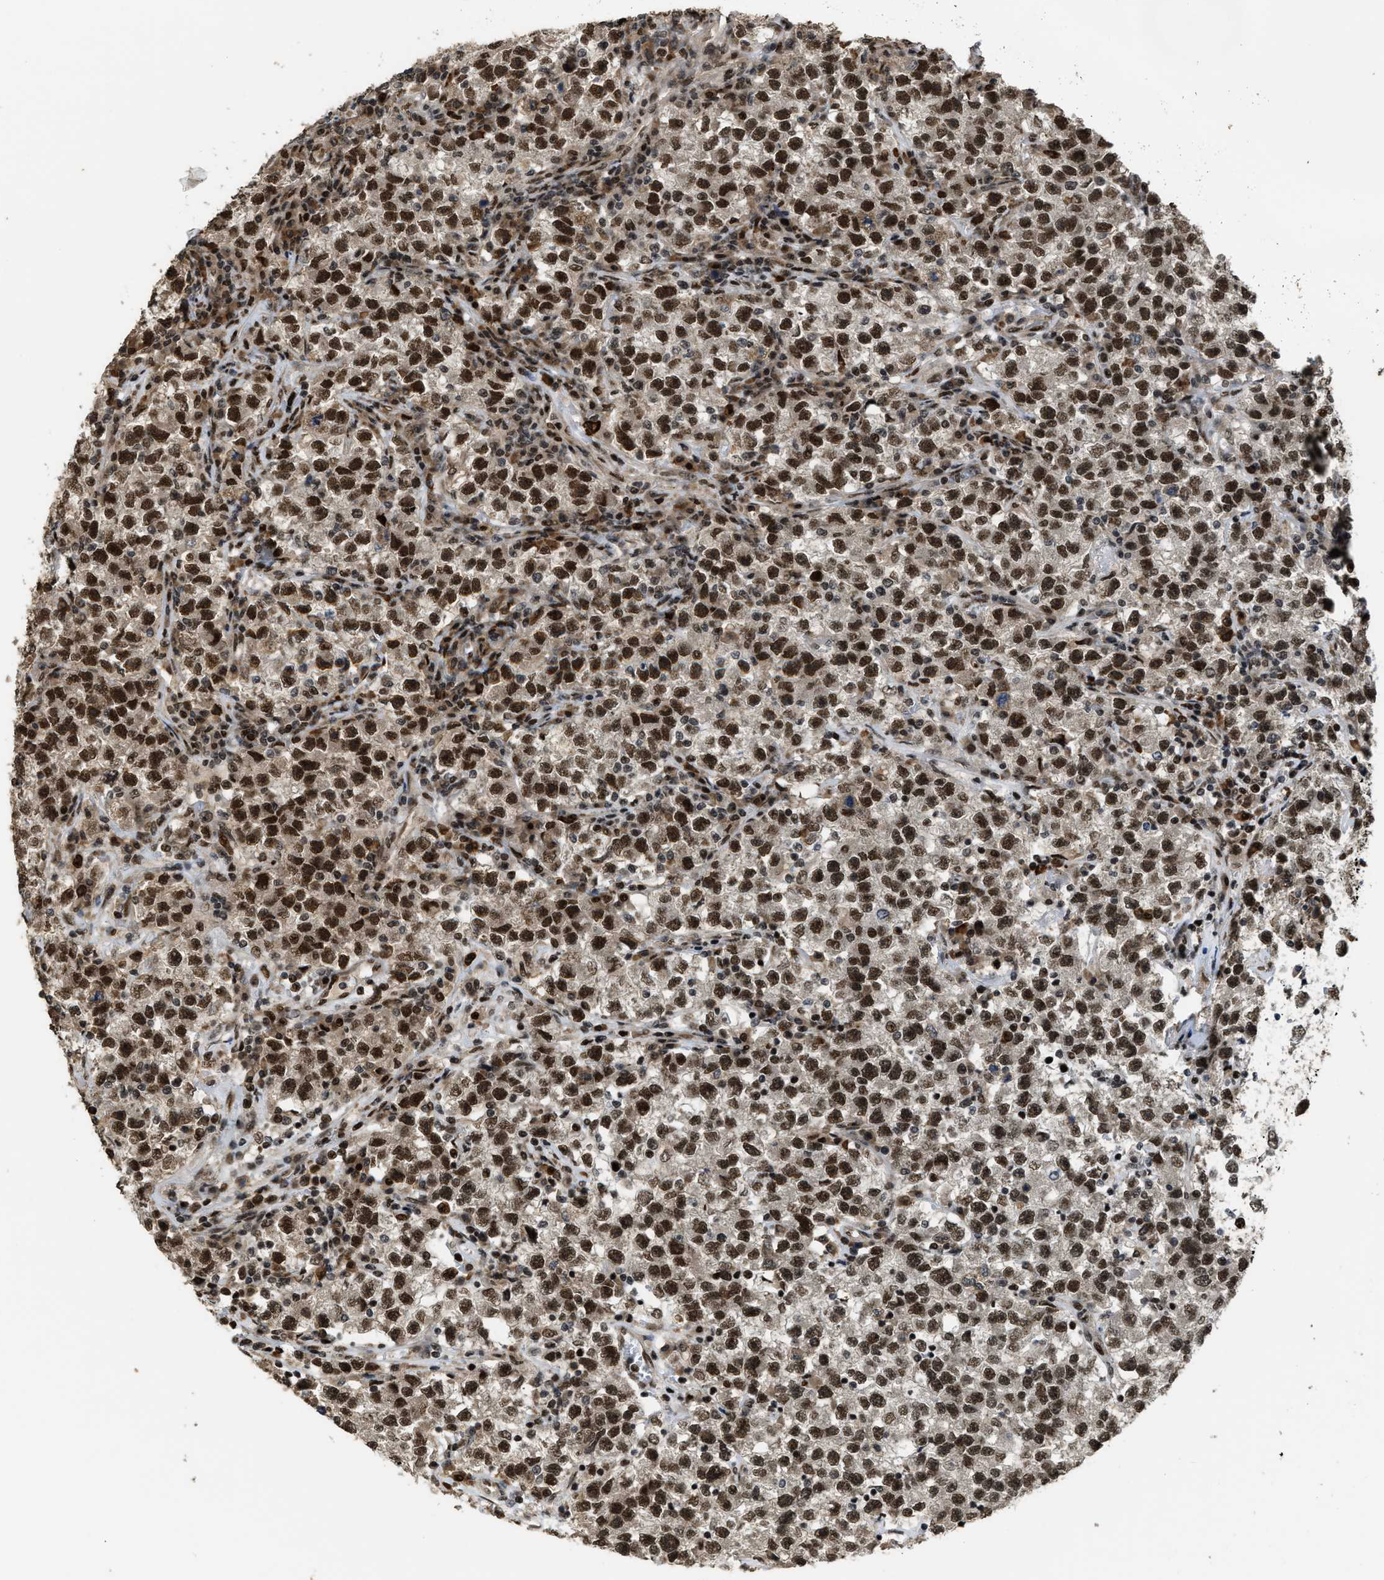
{"staining": {"intensity": "strong", "quantity": ">75%", "location": "nuclear"}, "tissue": "testis cancer", "cell_type": "Tumor cells", "image_type": "cancer", "snomed": [{"axis": "morphology", "description": "Seminoma, NOS"}, {"axis": "topography", "description": "Testis"}], "caption": "A high amount of strong nuclear expression is seen in about >75% of tumor cells in testis cancer tissue.", "gene": "SERTAD2", "patient": {"sex": "male", "age": 22}}